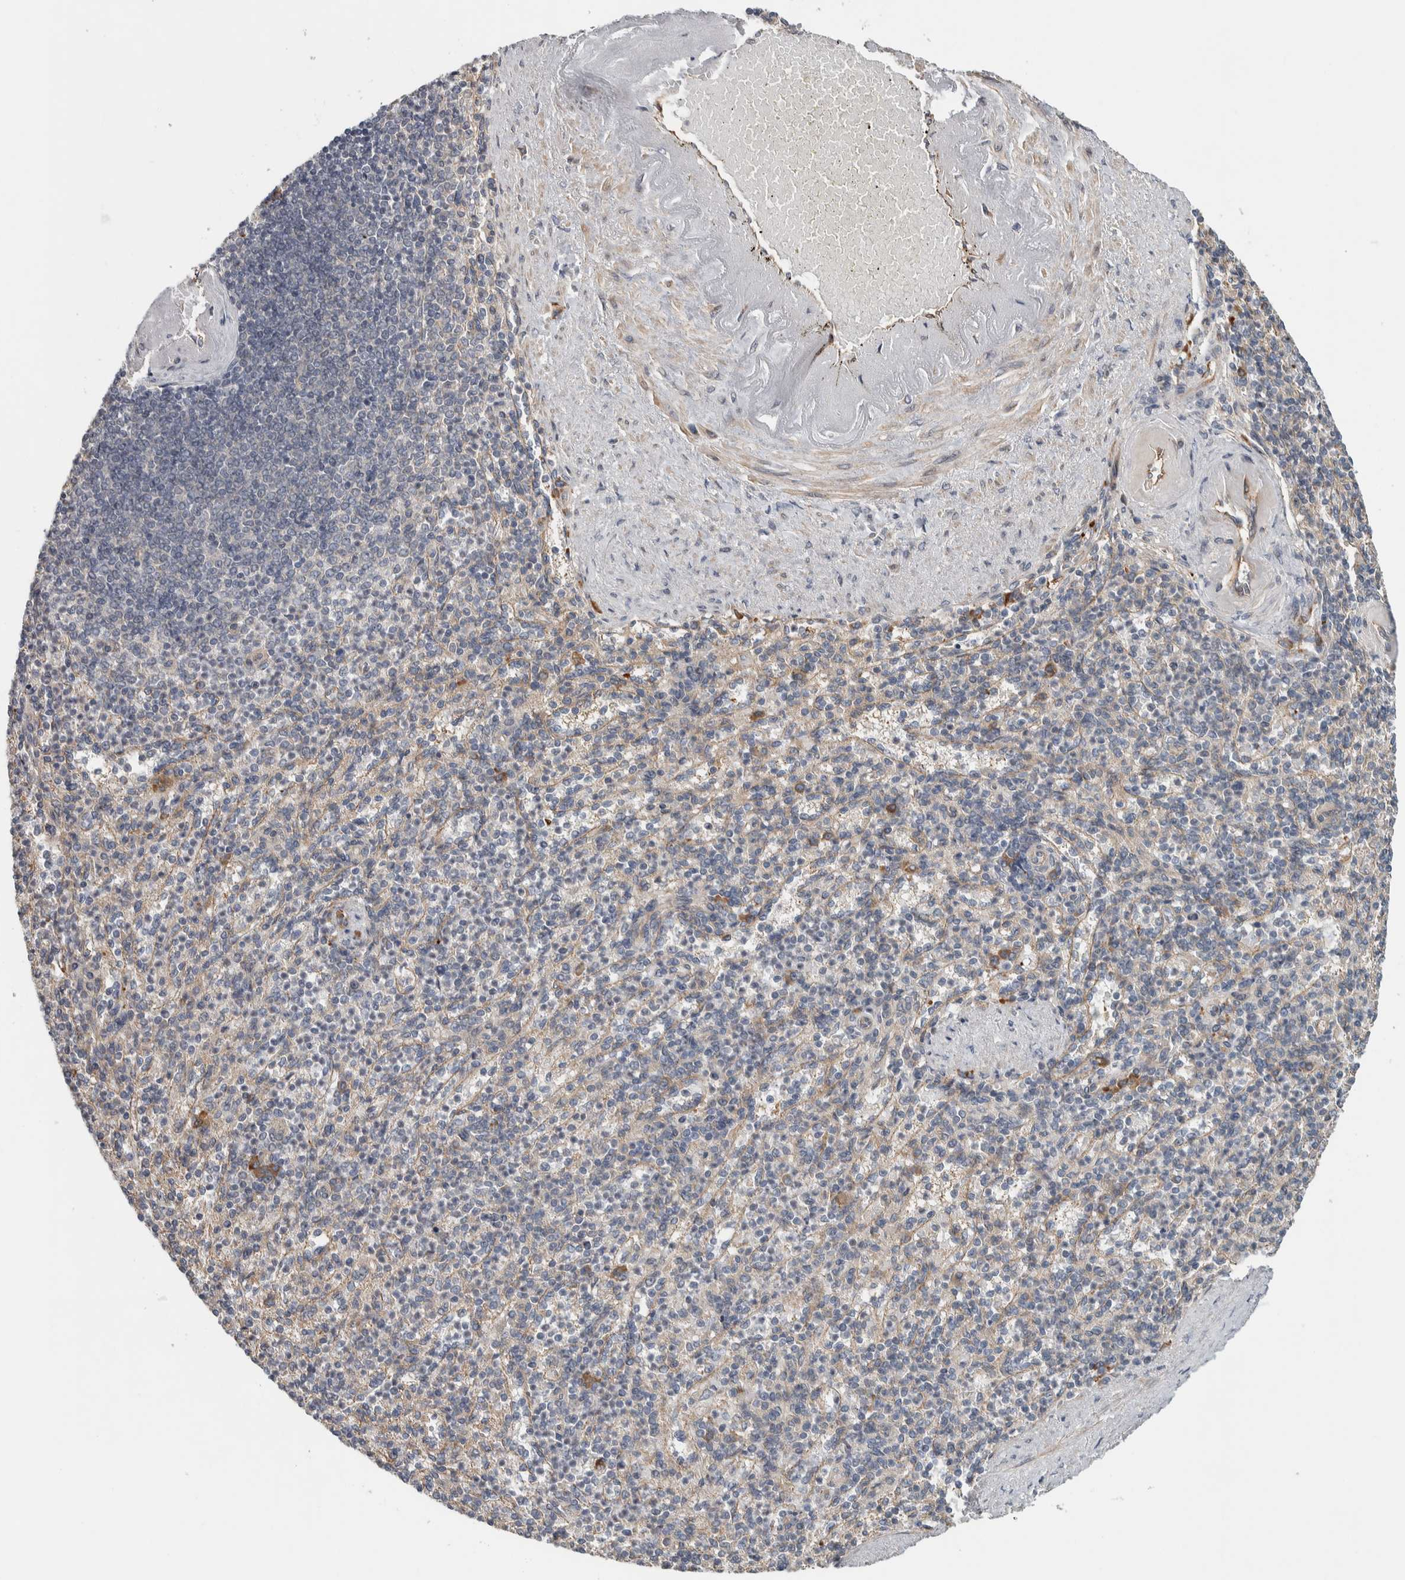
{"staining": {"intensity": "negative", "quantity": "none", "location": "none"}, "tissue": "spleen", "cell_type": "Cells in red pulp", "image_type": "normal", "snomed": [{"axis": "morphology", "description": "Normal tissue, NOS"}, {"axis": "topography", "description": "Spleen"}], "caption": "Cells in red pulp are negative for brown protein staining in unremarkable spleen.", "gene": "TBC1D31", "patient": {"sex": "female", "age": 74}}